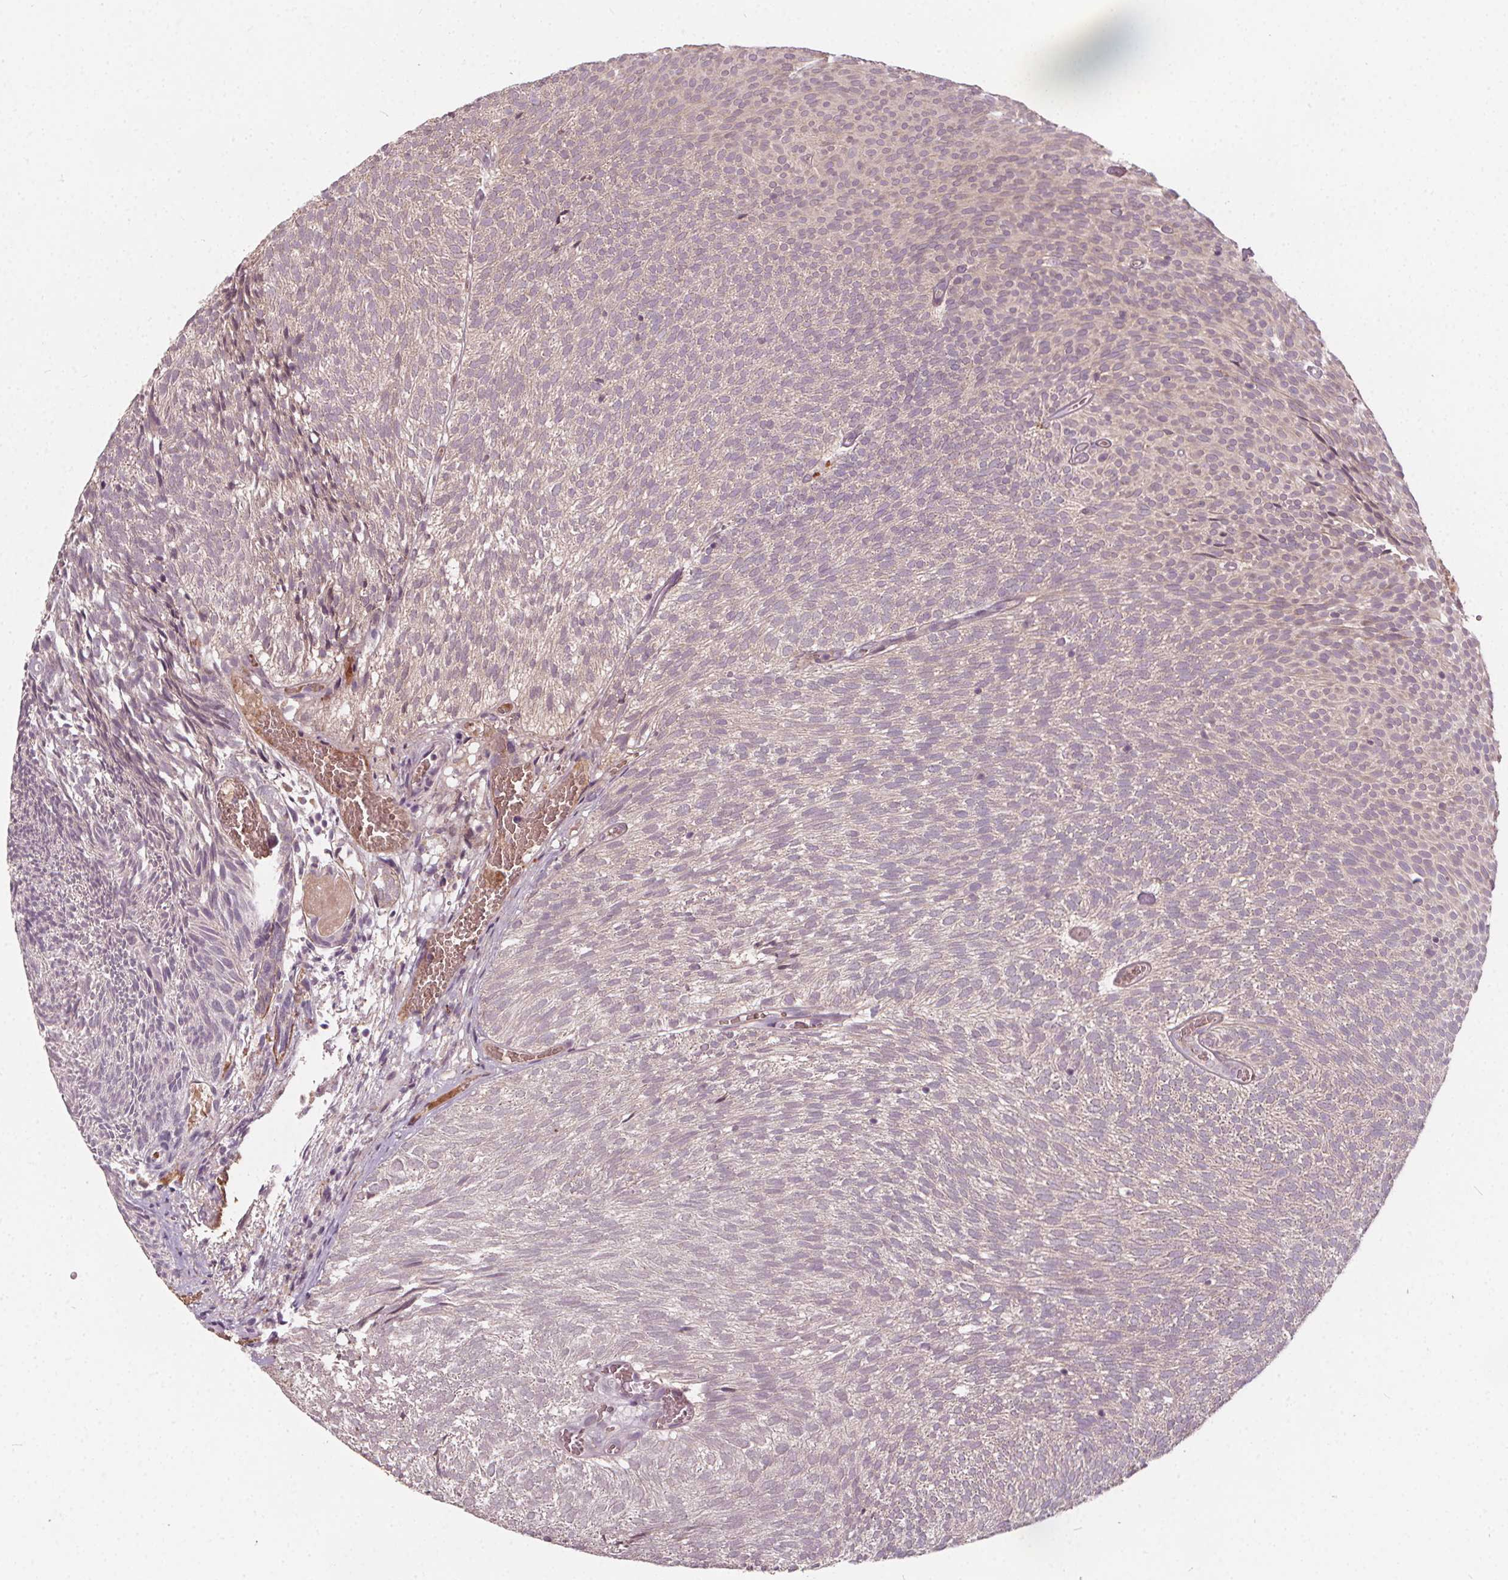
{"staining": {"intensity": "negative", "quantity": "none", "location": "none"}, "tissue": "urothelial cancer", "cell_type": "Tumor cells", "image_type": "cancer", "snomed": [{"axis": "morphology", "description": "Urothelial carcinoma, Low grade"}, {"axis": "topography", "description": "Urinary bladder"}], "caption": "A photomicrograph of human urothelial cancer is negative for staining in tumor cells. Brightfield microscopy of immunohistochemistry (IHC) stained with DAB (brown) and hematoxylin (blue), captured at high magnification.", "gene": "IPO13", "patient": {"sex": "male", "age": 77}}